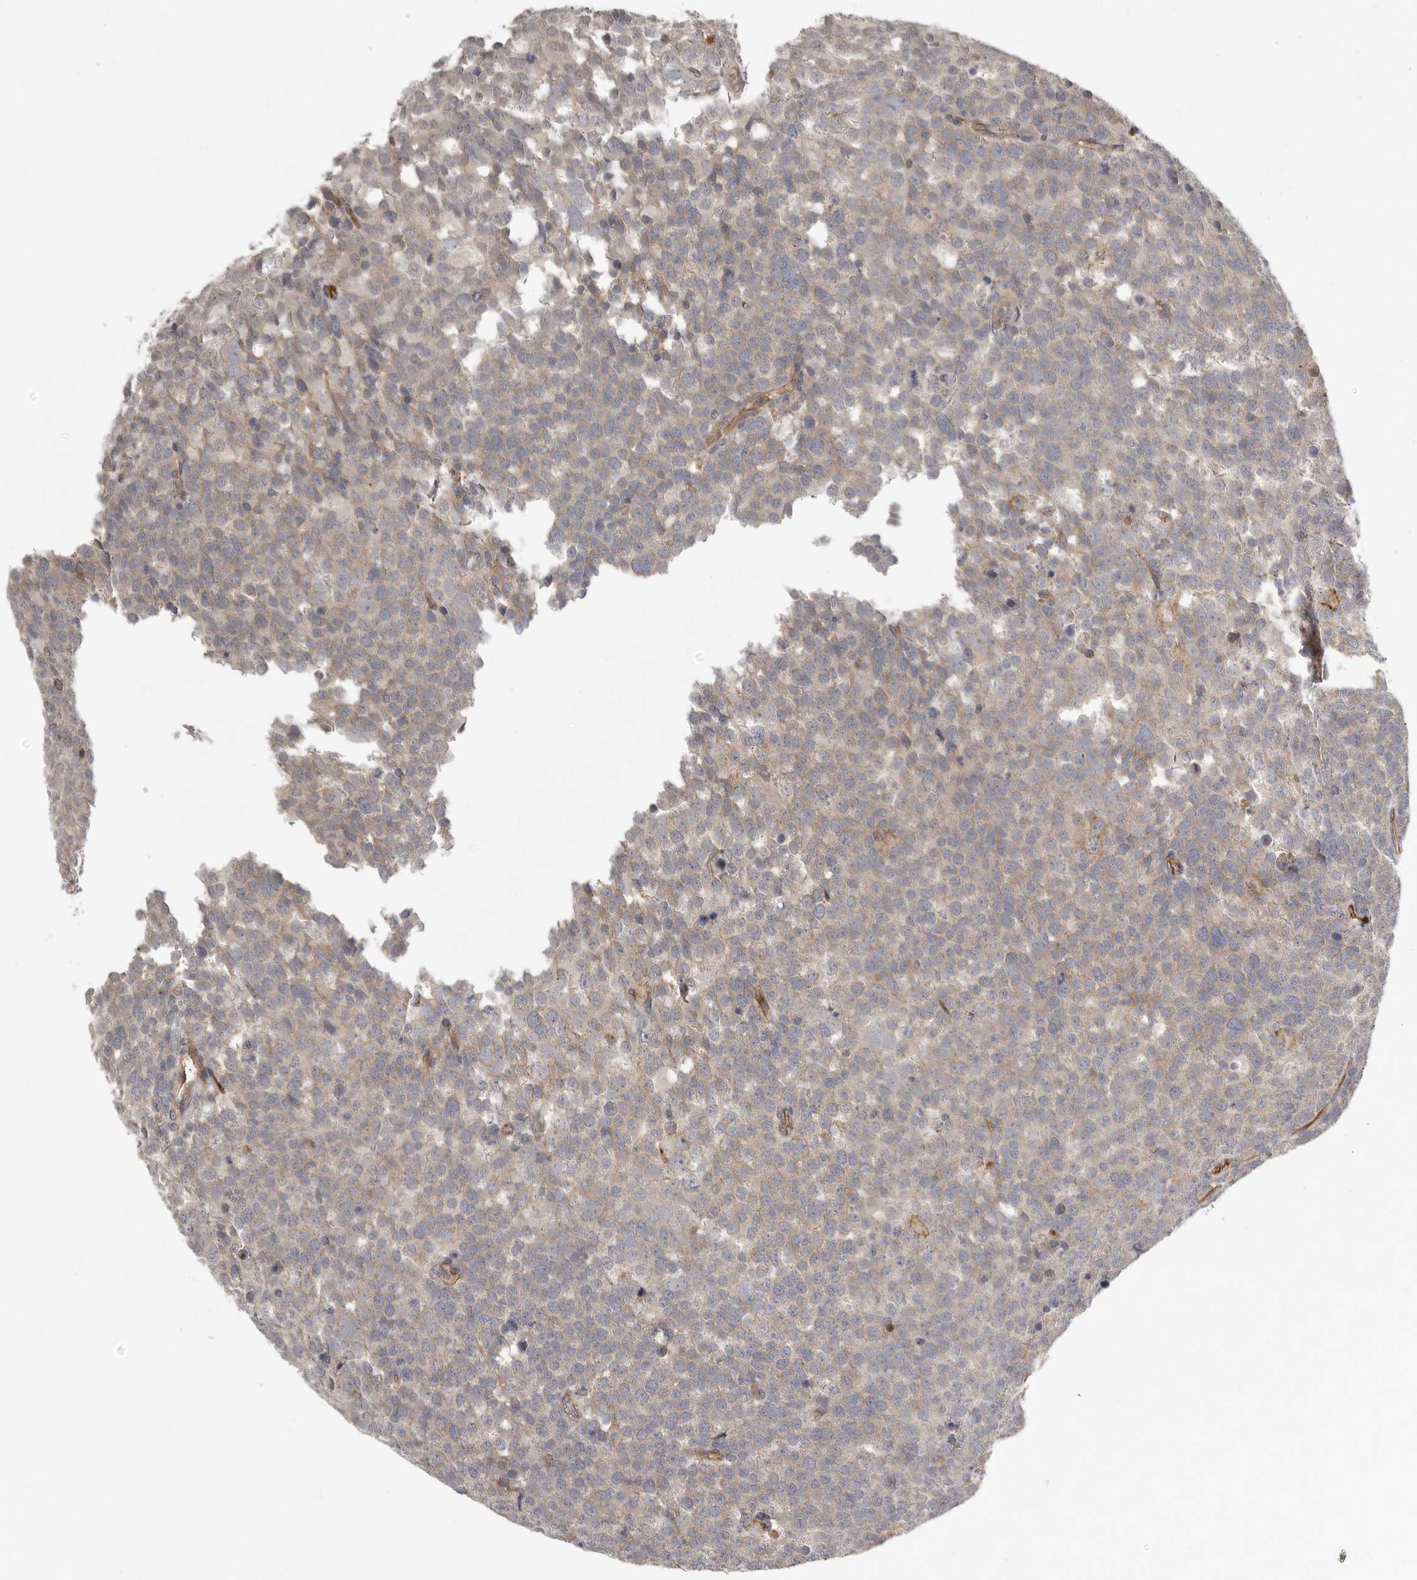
{"staining": {"intensity": "weak", "quantity": "<25%", "location": "cytoplasmic/membranous"}, "tissue": "testis cancer", "cell_type": "Tumor cells", "image_type": "cancer", "snomed": [{"axis": "morphology", "description": "Seminoma, NOS"}, {"axis": "topography", "description": "Testis"}], "caption": "The image demonstrates no staining of tumor cells in testis seminoma.", "gene": "NECTIN1", "patient": {"sex": "male", "age": 71}}